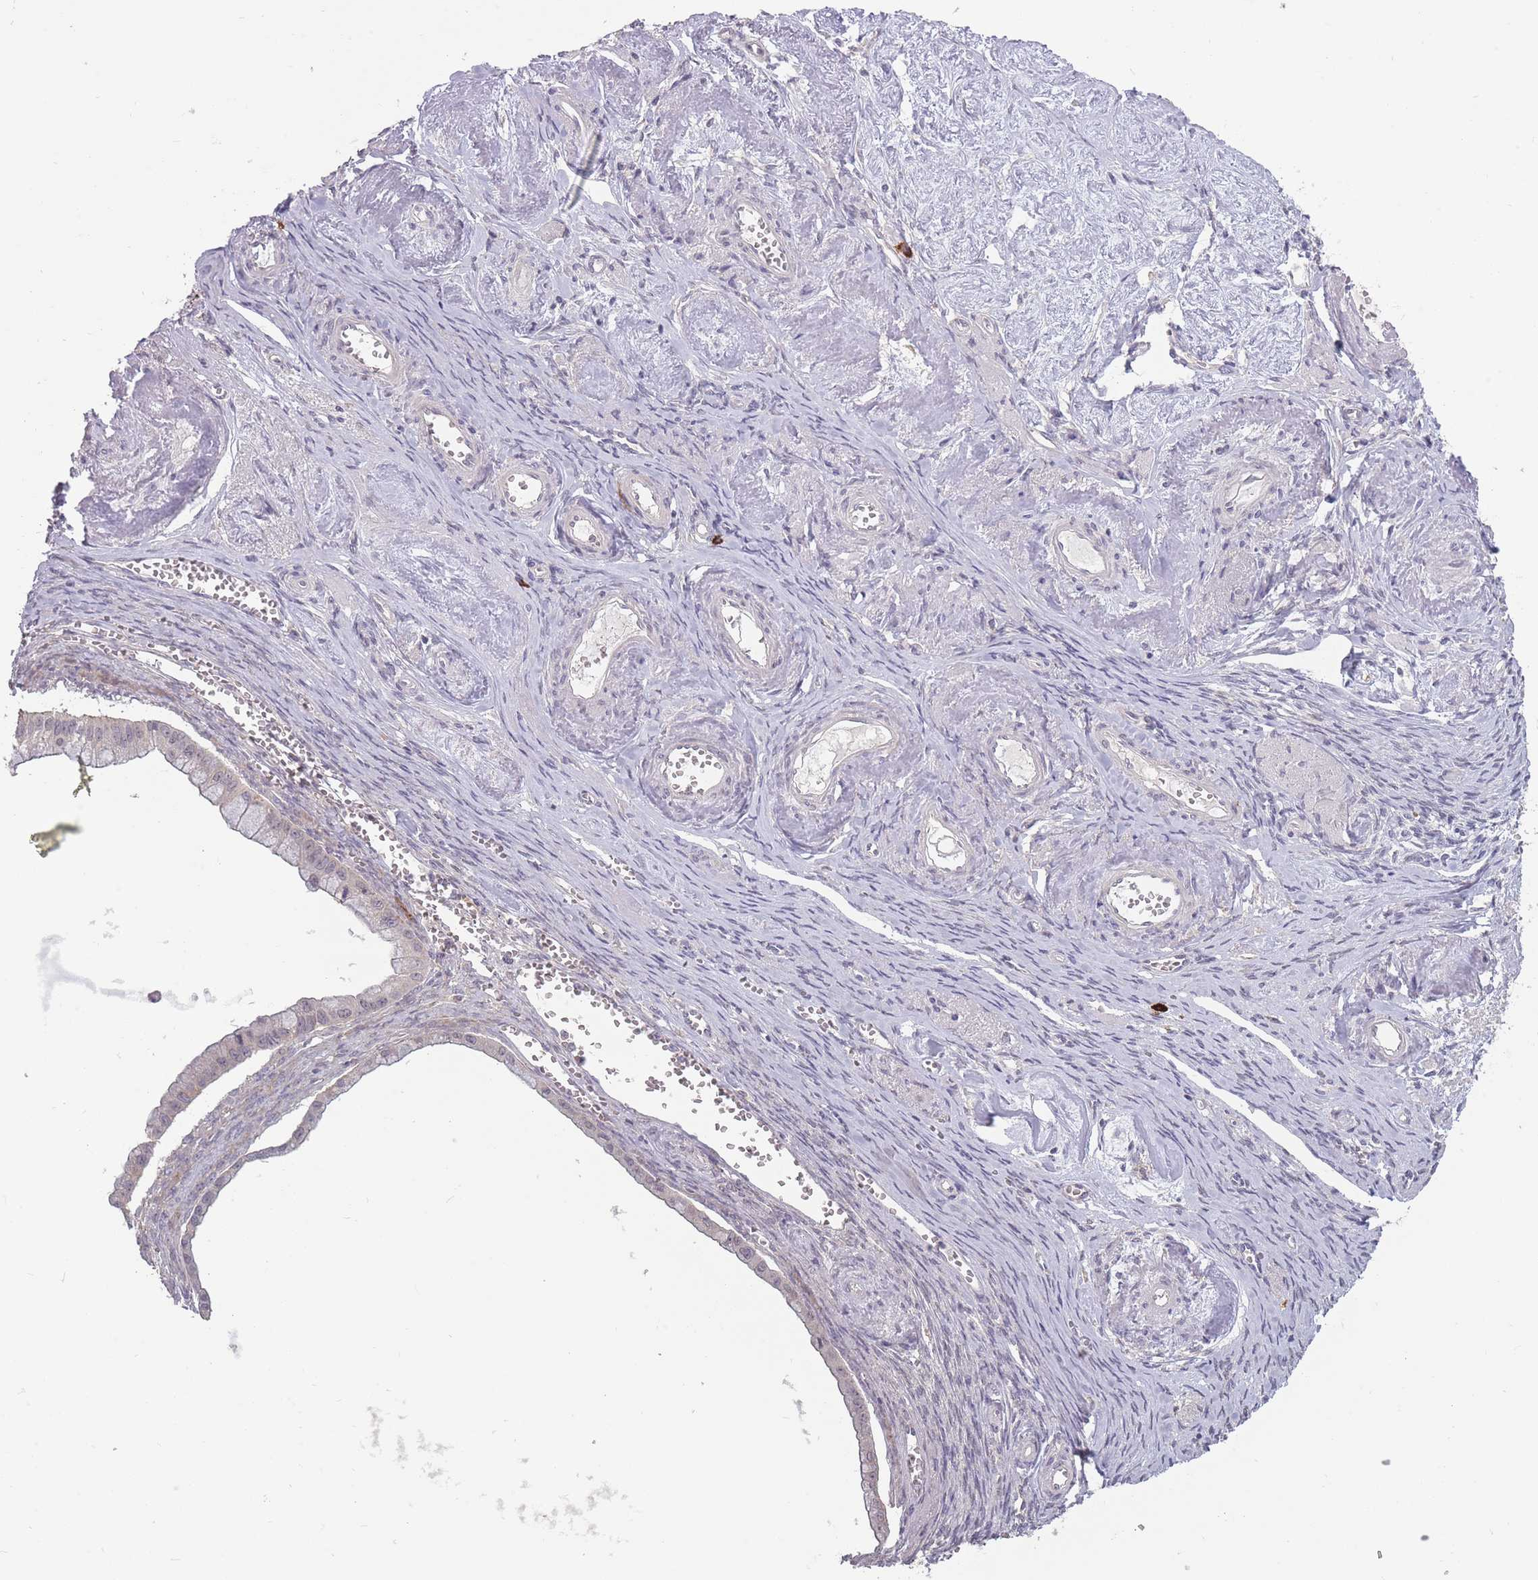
{"staining": {"intensity": "negative", "quantity": "none", "location": "none"}, "tissue": "ovarian cancer", "cell_type": "Tumor cells", "image_type": "cancer", "snomed": [{"axis": "morphology", "description": "Cystadenocarcinoma, mucinous, NOS"}, {"axis": "topography", "description": "Ovary"}], "caption": "Immunohistochemical staining of ovarian cancer reveals no significant positivity in tumor cells.", "gene": "TET3", "patient": {"sex": "female", "age": 59}}